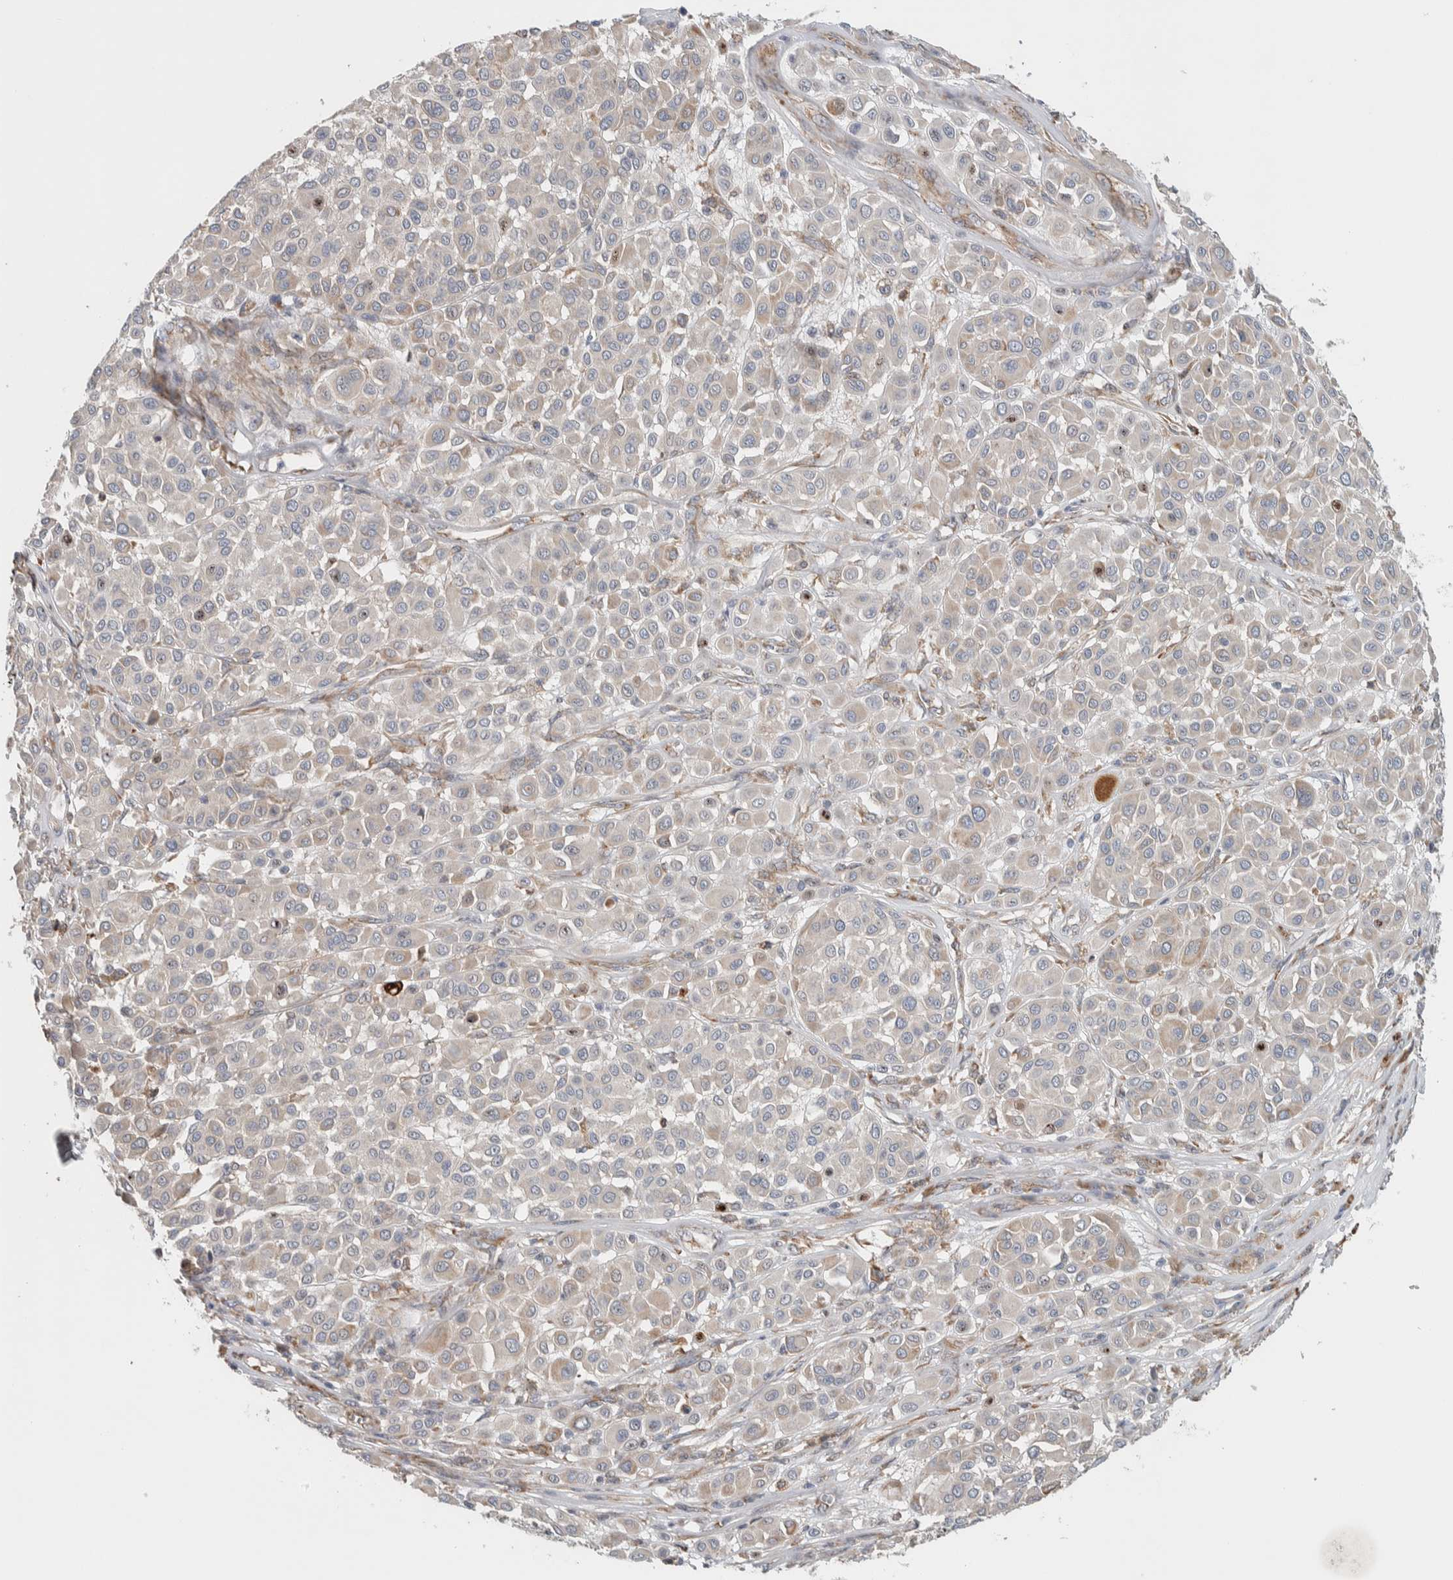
{"staining": {"intensity": "weak", "quantity": "<25%", "location": "cytoplasmic/membranous"}, "tissue": "melanoma", "cell_type": "Tumor cells", "image_type": "cancer", "snomed": [{"axis": "morphology", "description": "Malignant melanoma, Metastatic site"}, {"axis": "topography", "description": "Soft tissue"}], "caption": "IHC of human melanoma shows no expression in tumor cells.", "gene": "ADCY8", "patient": {"sex": "male", "age": 41}}